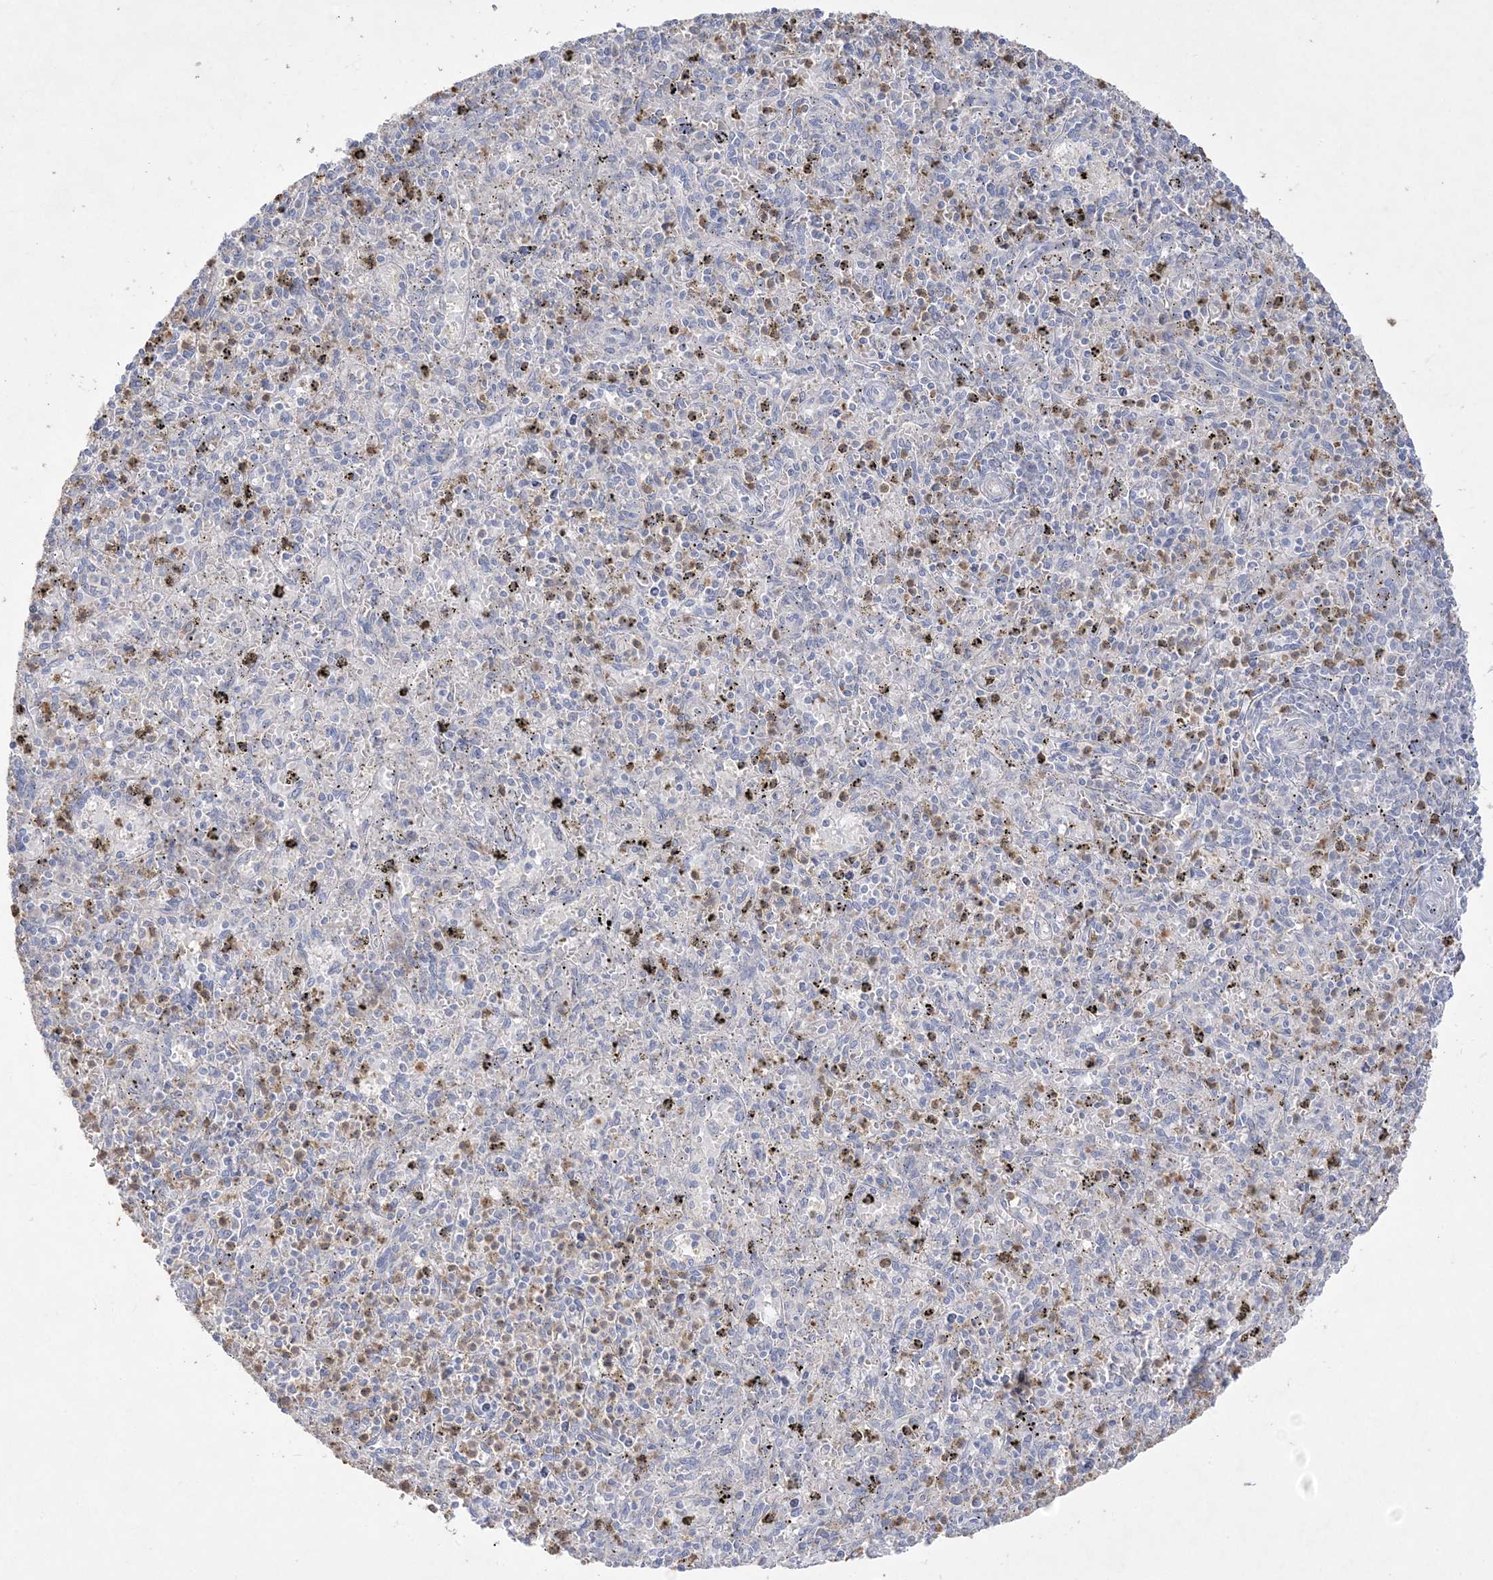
{"staining": {"intensity": "negative", "quantity": "none", "location": "none"}, "tissue": "spleen", "cell_type": "Cells in red pulp", "image_type": "normal", "snomed": [{"axis": "morphology", "description": "Normal tissue, NOS"}, {"axis": "topography", "description": "Spleen"}], "caption": "There is no significant staining in cells in red pulp of spleen. (Immunohistochemistry (ihc), brightfield microscopy, high magnification).", "gene": "NOP16", "patient": {"sex": "male", "age": 72}}